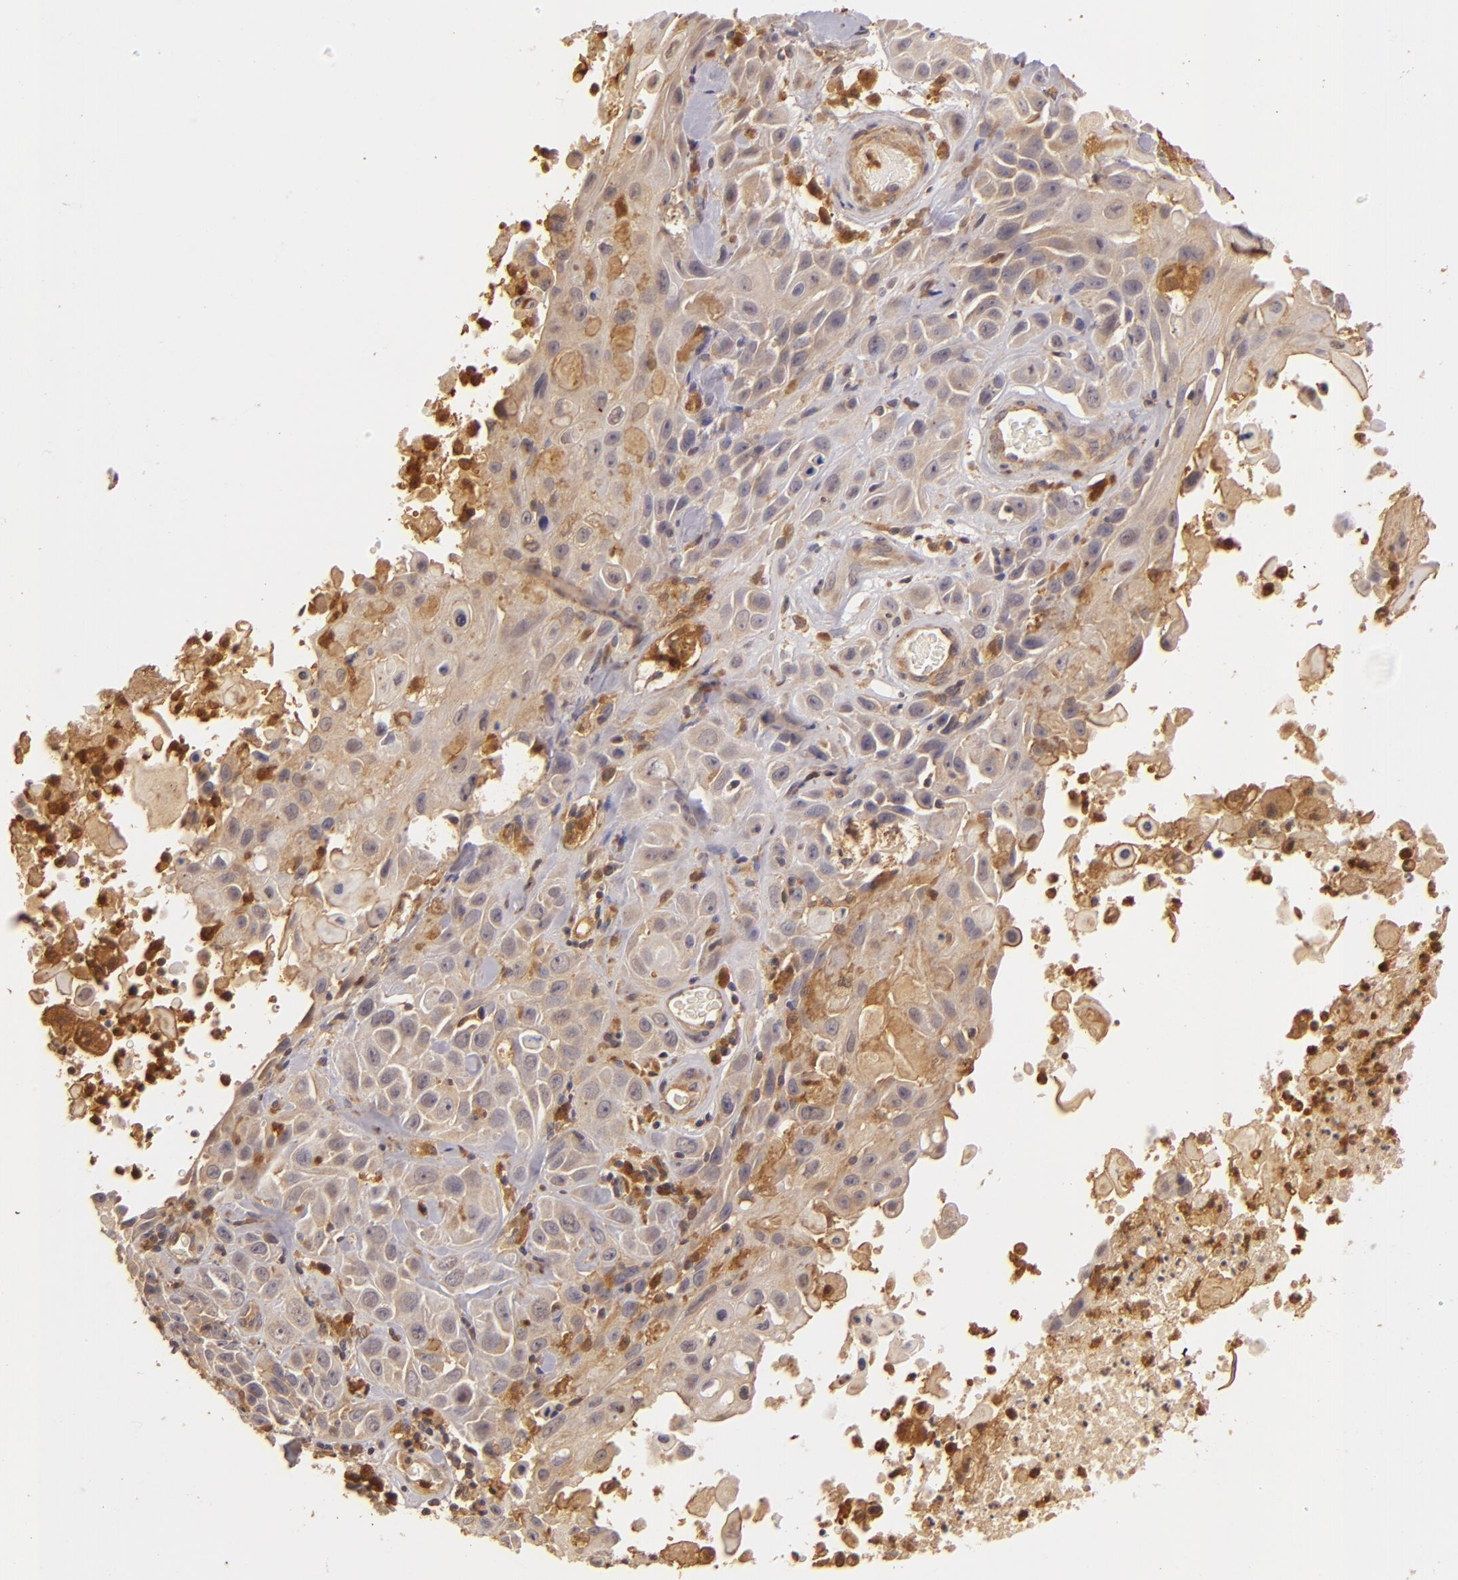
{"staining": {"intensity": "moderate", "quantity": ">75%", "location": "cytoplasmic/membranous"}, "tissue": "skin cancer", "cell_type": "Tumor cells", "image_type": "cancer", "snomed": [{"axis": "morphology", "description": "Squamous cell carcinoma, NOS"}, {"axis": "topography", "description": "Skin"}], "caption": "Skin cancer was stained to show a protein in brown. There is medium levels of moderate cytoplasmic/membranous expression in about >75% of tumor cells. (Stains: DAB in brown, nuclei in blue, Microscopy: brightfield microscopy at high magnification).", "gene": "PRKCD", "patient": {"sex": "male", "age": 84}}